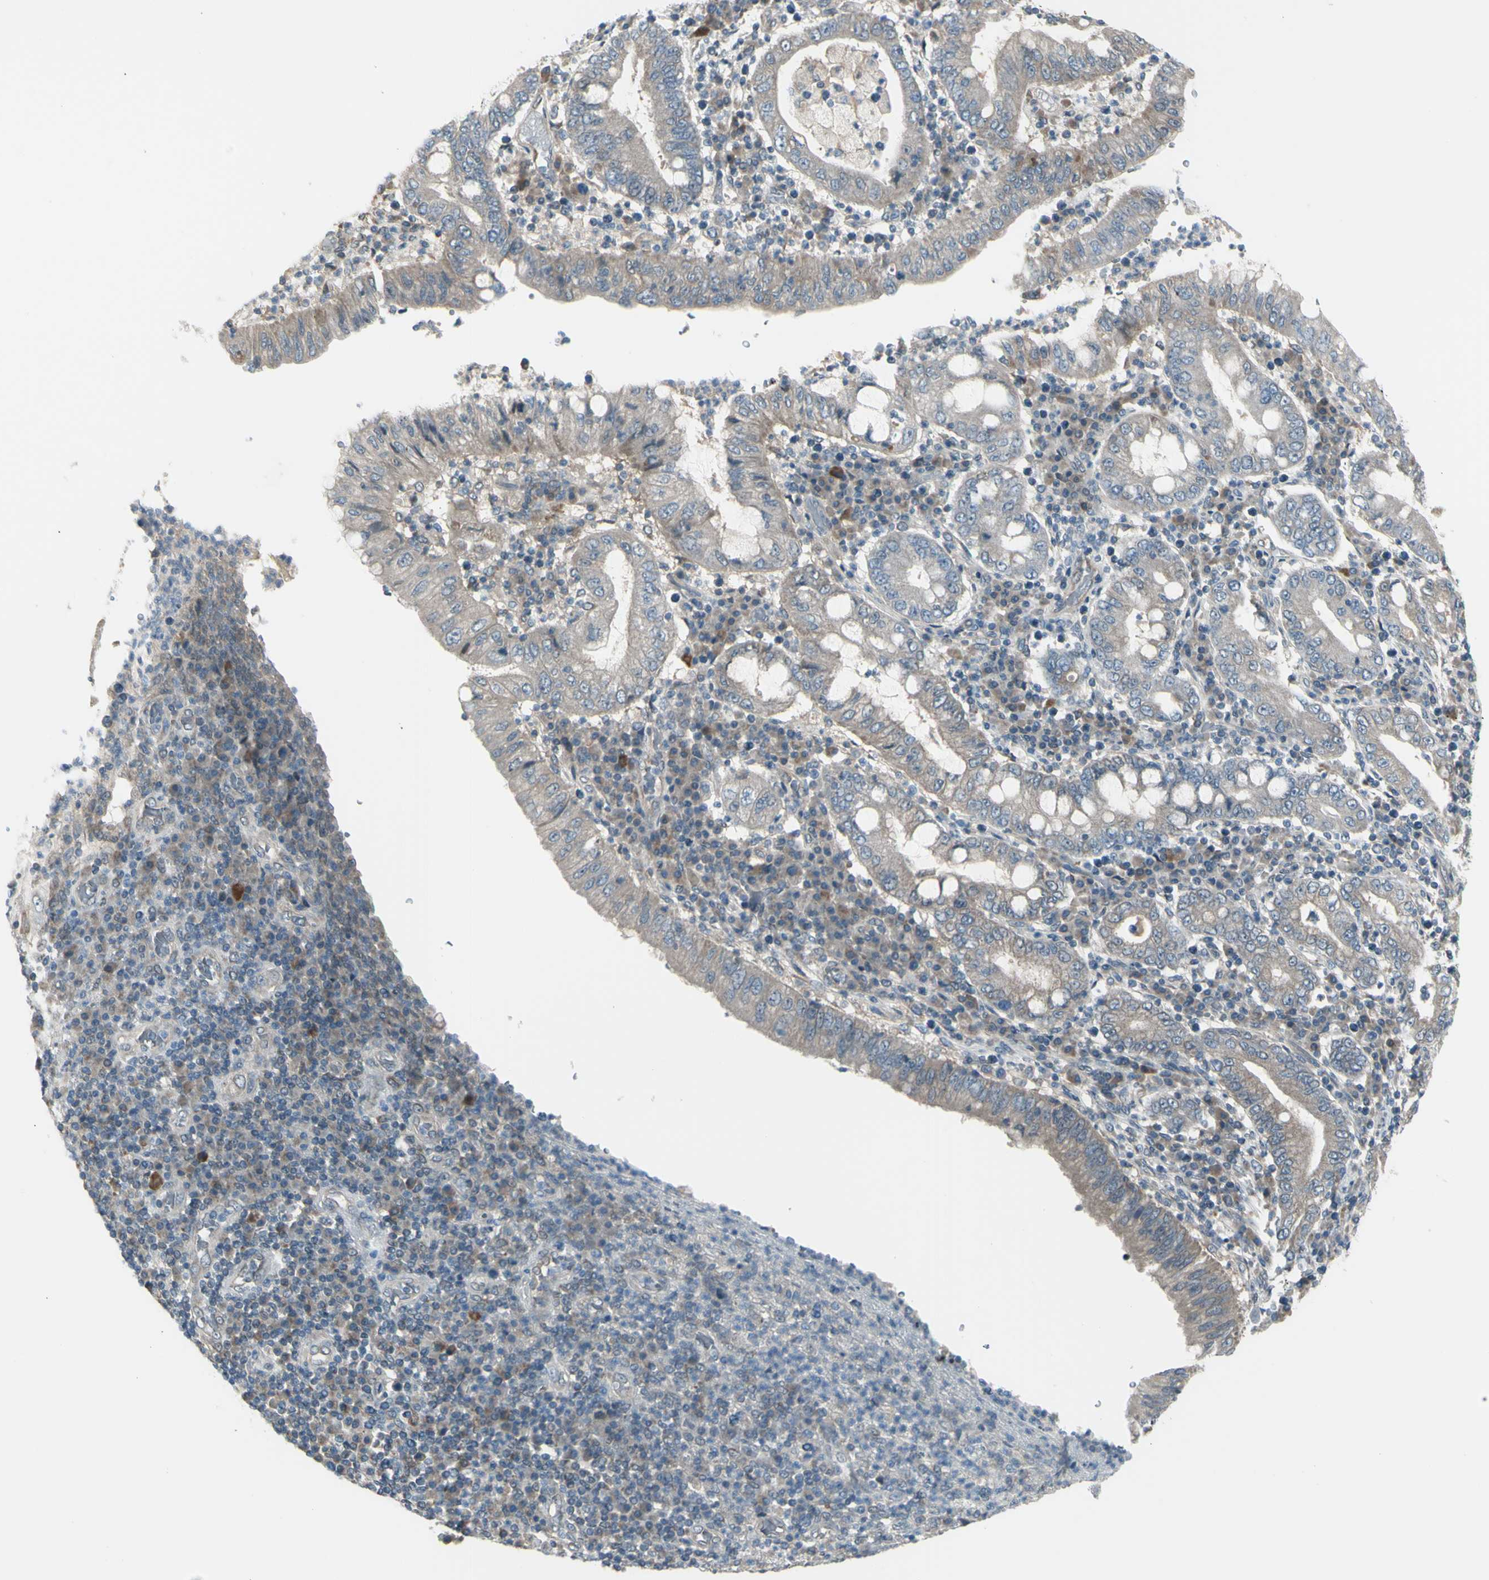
{"staining": {"intensity": "weak", "quantity": ">75%", "location": "cytoplasmic/membranous"}, "tissue": "stomach cancer", "cell_type": "Tumor cells", "image_type": "cancer", "snomed": [{"axis": "morphology", "description": "Normal tissue, NOS"}, {"axis": "morphology", "description": "Adenocarcinoma, NOS"}, {"axis": "topography", "description": "Esophagus"}, {"axis": "topography", "description": "Stomach, upper"}, {"axis": "topography", "description": "Peripheral nerve tissue"}], "caption": "Adenocarcinoma (stomach) stained for a protein (brown) shows weak cytoplasmic/membranous positive positivity in about >75% of tumor cells.", "gene": "NAXD", "patient": {"sex": "male", "age": 62}}